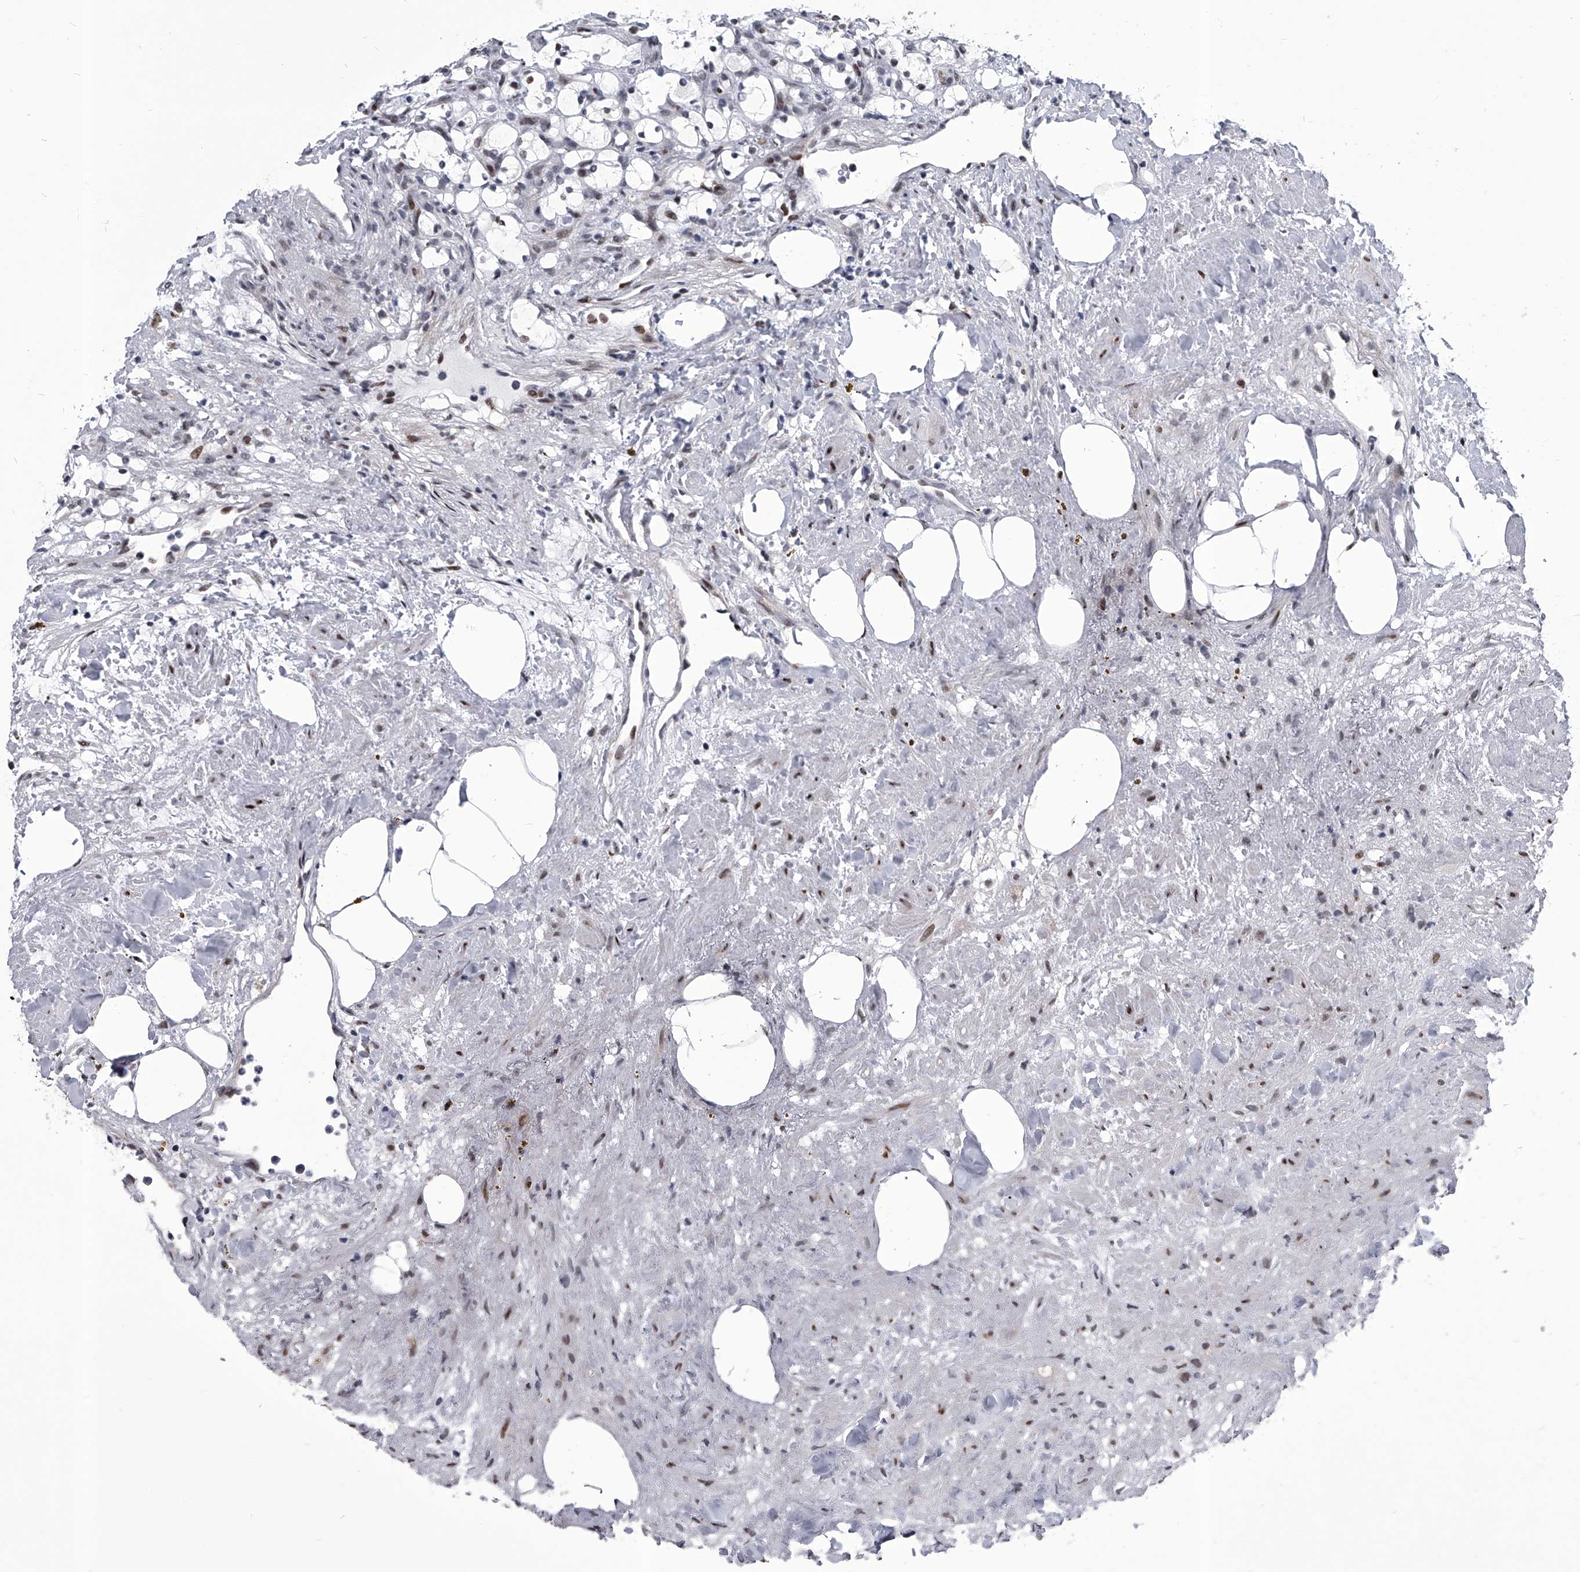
{"staining": {"intensity": "moderate", "quantity": "<25%", "location": "nuclear"}, "tissue": "renal cancer", "cell_type": "Tumor cells", "image_type": "cancer", "snomed": [{"axis": "morphology", "description": "Adenocarcinoma, NOS"}, {"axis": "topography", "description": "Kidney"}], "caption": "A low amount of moderate nuclear expression is identified in about <25% of tumor cells in renal cancer (adenocarcinoma) tissue.", "gene": "CMTR1", "patient": {"sex": "female", "age": 69}}